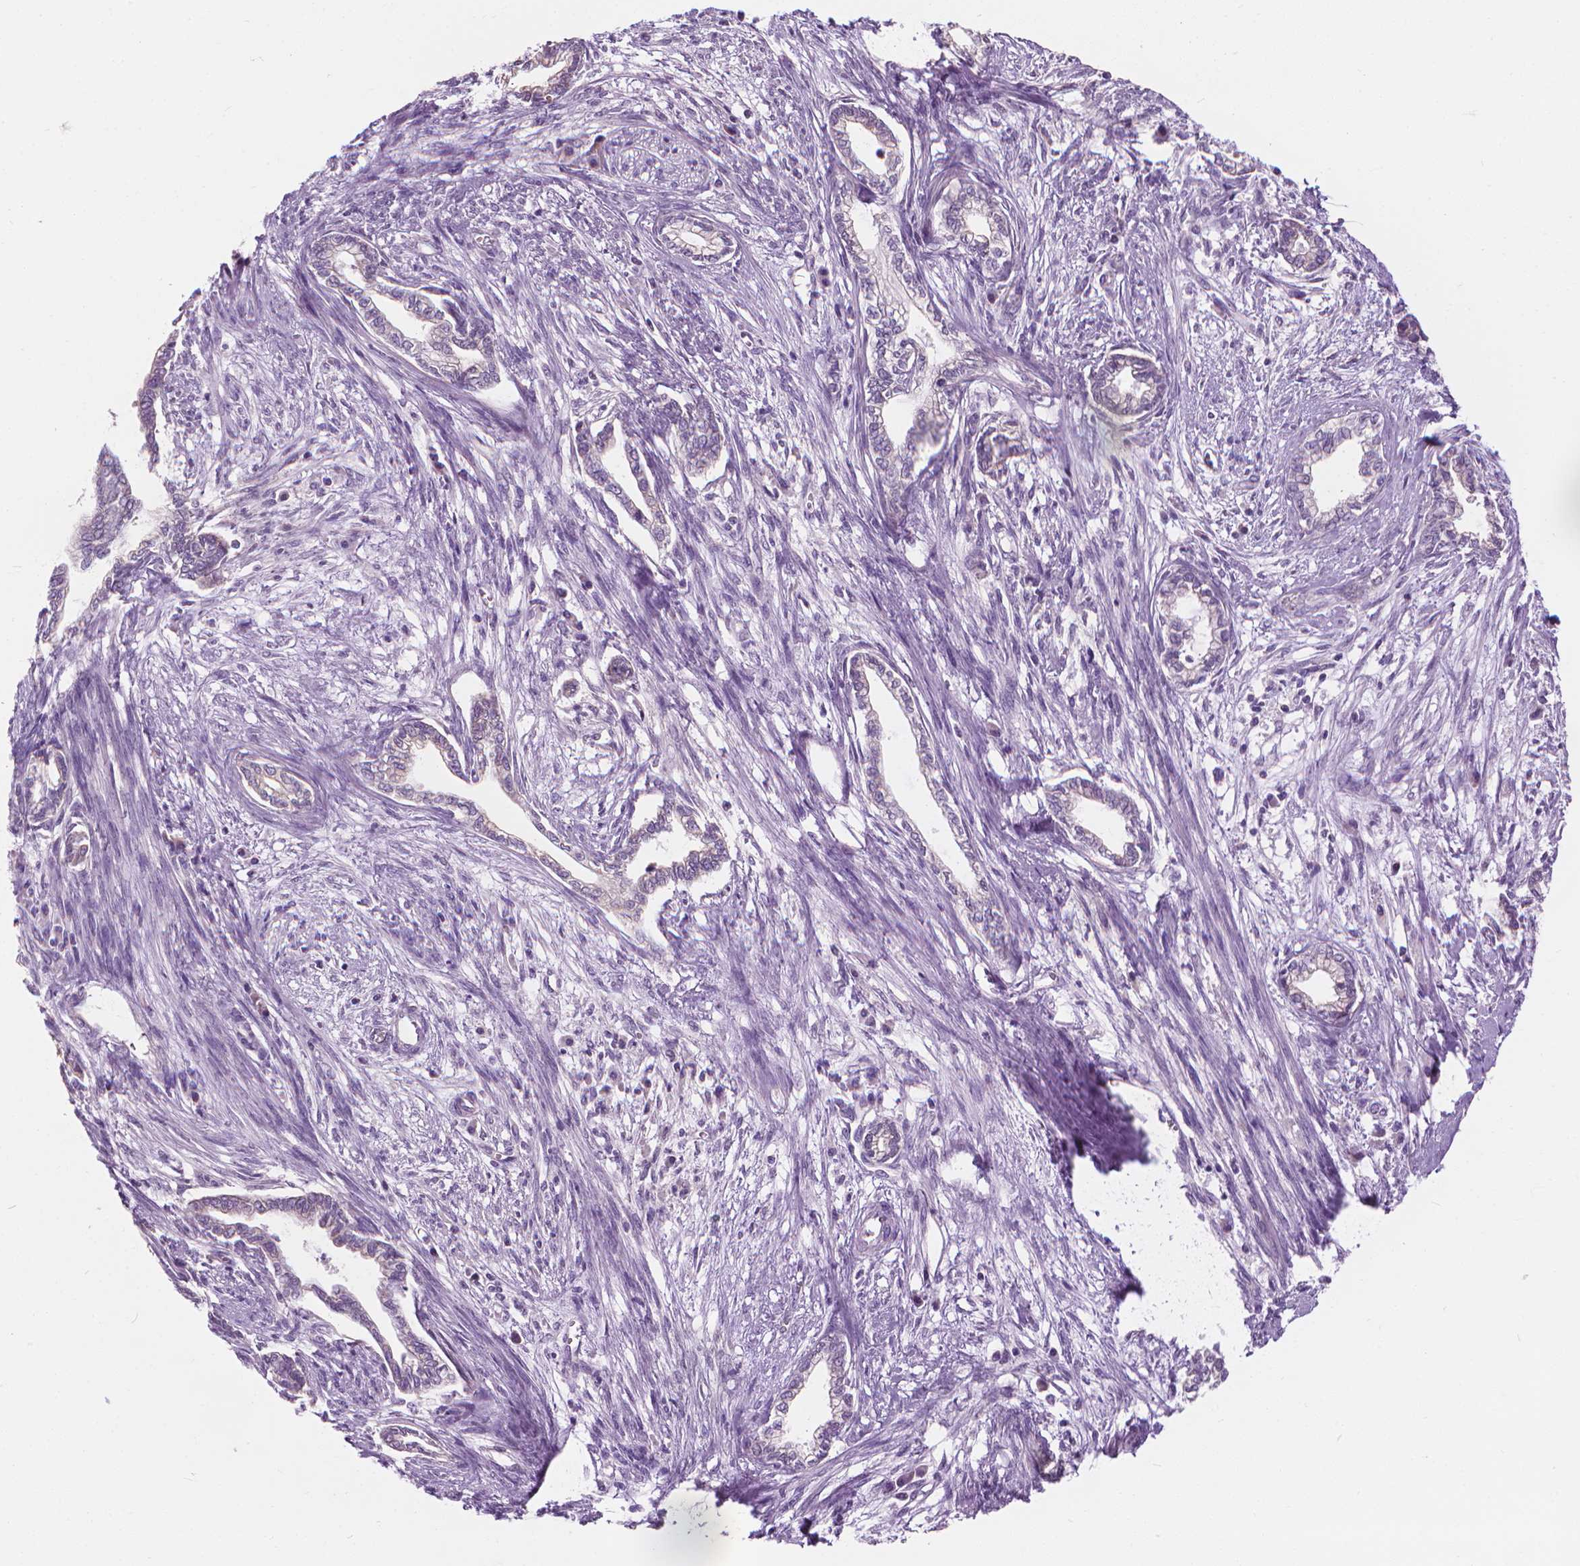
{"staining": {"intensity": "negative", "quantity": "none", "location": "none"}, "tissue": "cervical cancer", "cell_type": "Tumor cells", "image_type": "cancer", "snomed": [{"axis": "morphology", "description": "Adenocarcinoma, NOS"}, {"axis": "topography", "description": "Cervix"}], "caption": "Tumor cells show no significant protein expression in cervical adenocarcinoma. Nuclei are stained in blue.", "gene": "CFAP126", "patient": {"sex": "female", "age": 62}}